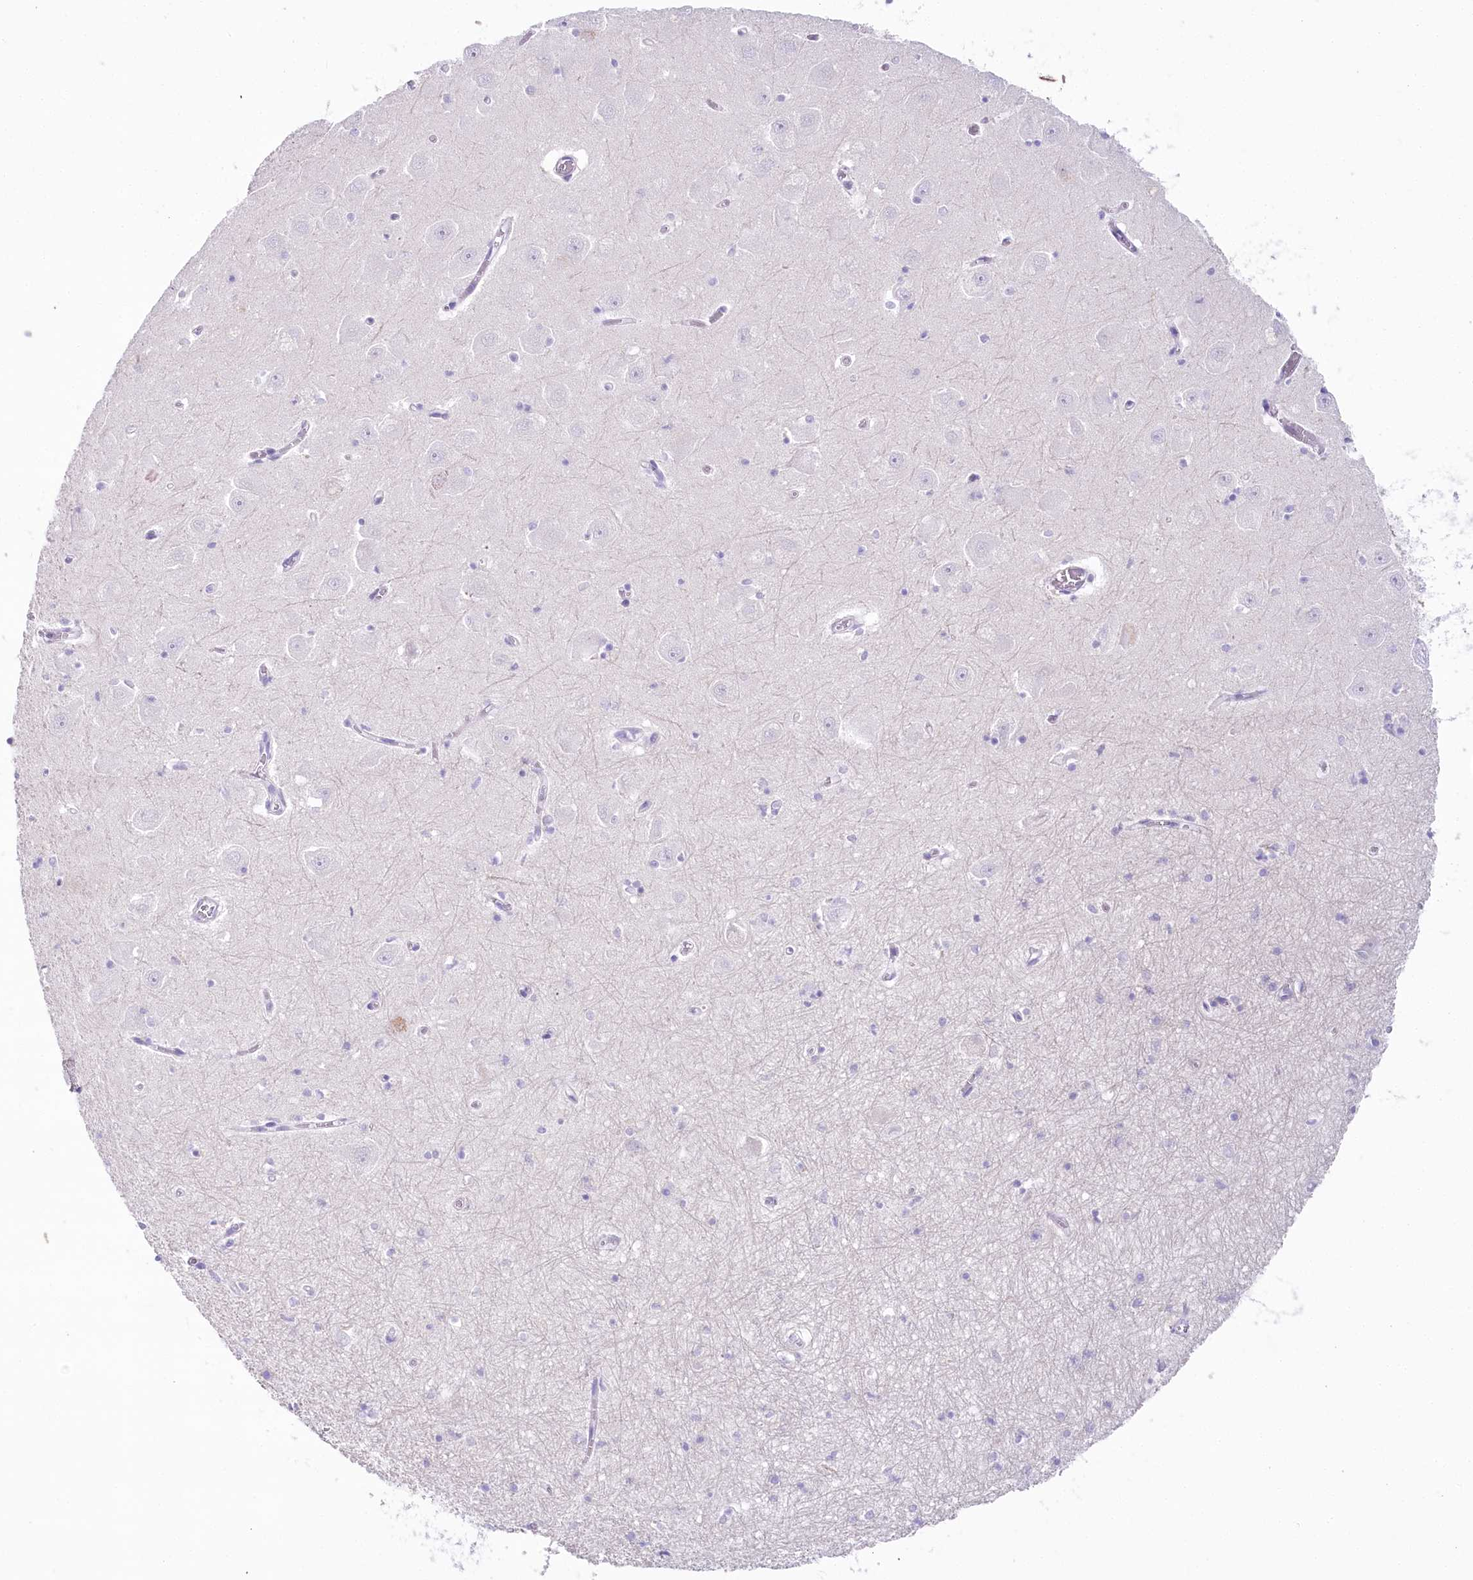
{"staining": {"intensity": "negative", "quantity": "none", "location": "none"}, "tissue": "hippocampus", "cell_type": "Glial cells", "image_type": "normal", "snomed": [{"axis": "morphology", "description": "Normal tissue, NOS"}, {"axis": "topography", "description": "Hippocampus"}], "caption": "Glial cells are negative for protein expression in unremarkable human hippocampus. Brightfield microscopy of immunohistochemistry (IHC) stained with DAB (brown) and hematoxylin (blue), captured at high magnification.", "gene": "MYOZ1", "patient": {"sex": "male", "age": 70}}